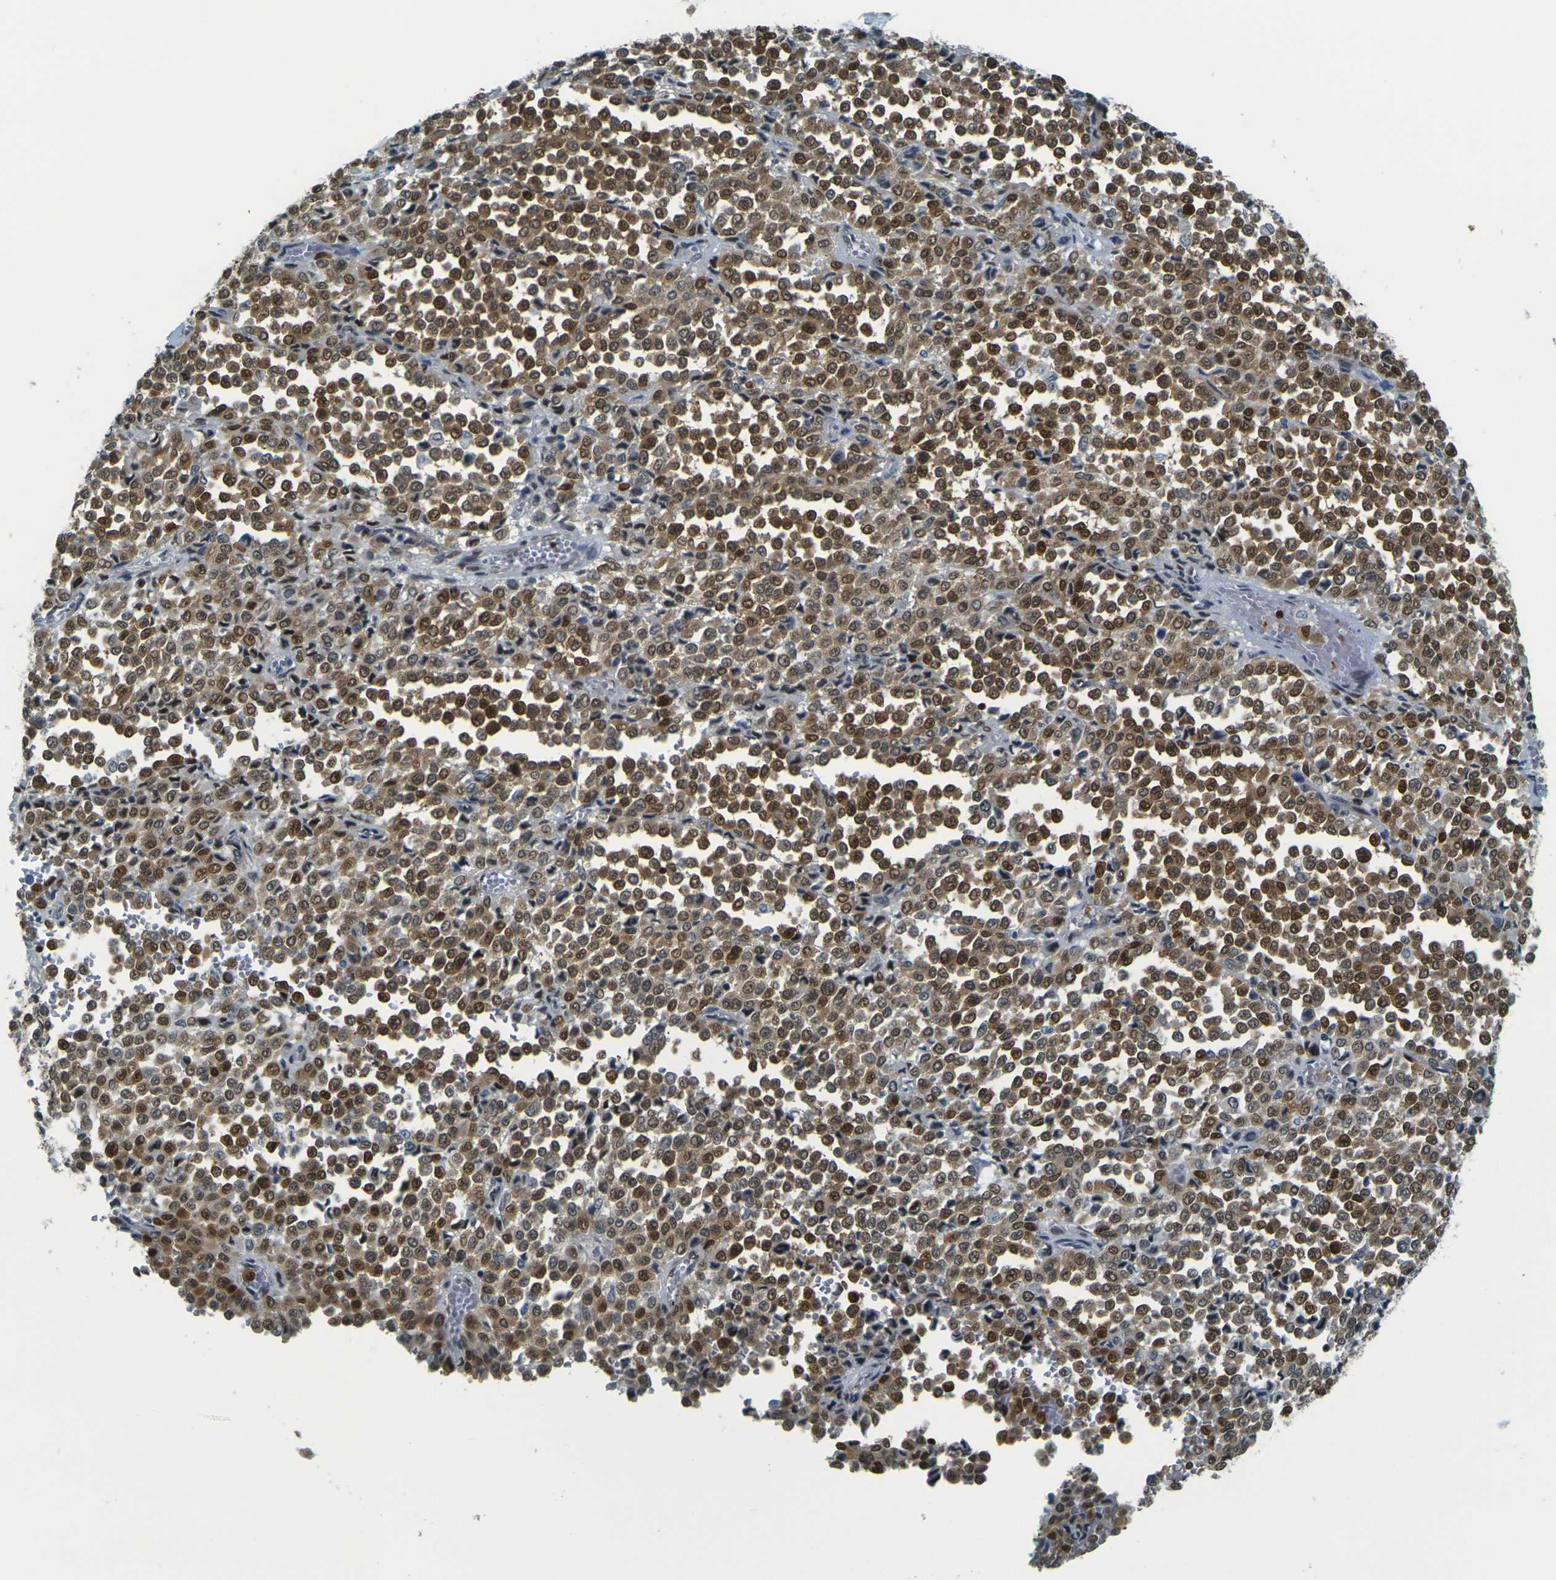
{"staining": {"intensity": "strong", "quantity": ">75%", "location": "cytoplasmic/membranous,nuclear"}, "tissue": "melanoma", "cell_type": "Tumor cells", "image_type": "cancer", "snomed": [{"axis": "morphology", "description": "Malignant melanoma, Metastatic site"}, {"axis": "topography", "description": "Pancreas"}], "caption": "The immunohistochemical stain labels strong cytoplasmic/membranous and nuclear staining in tumor cells of malignant melanoma (metastatic site) tissue. Immunohistochemistry stains the protein of interest in brown and the nuclei are stained blue.", "gene": "NHEJ1", "patient": {"sex": "female", "age": 30}}